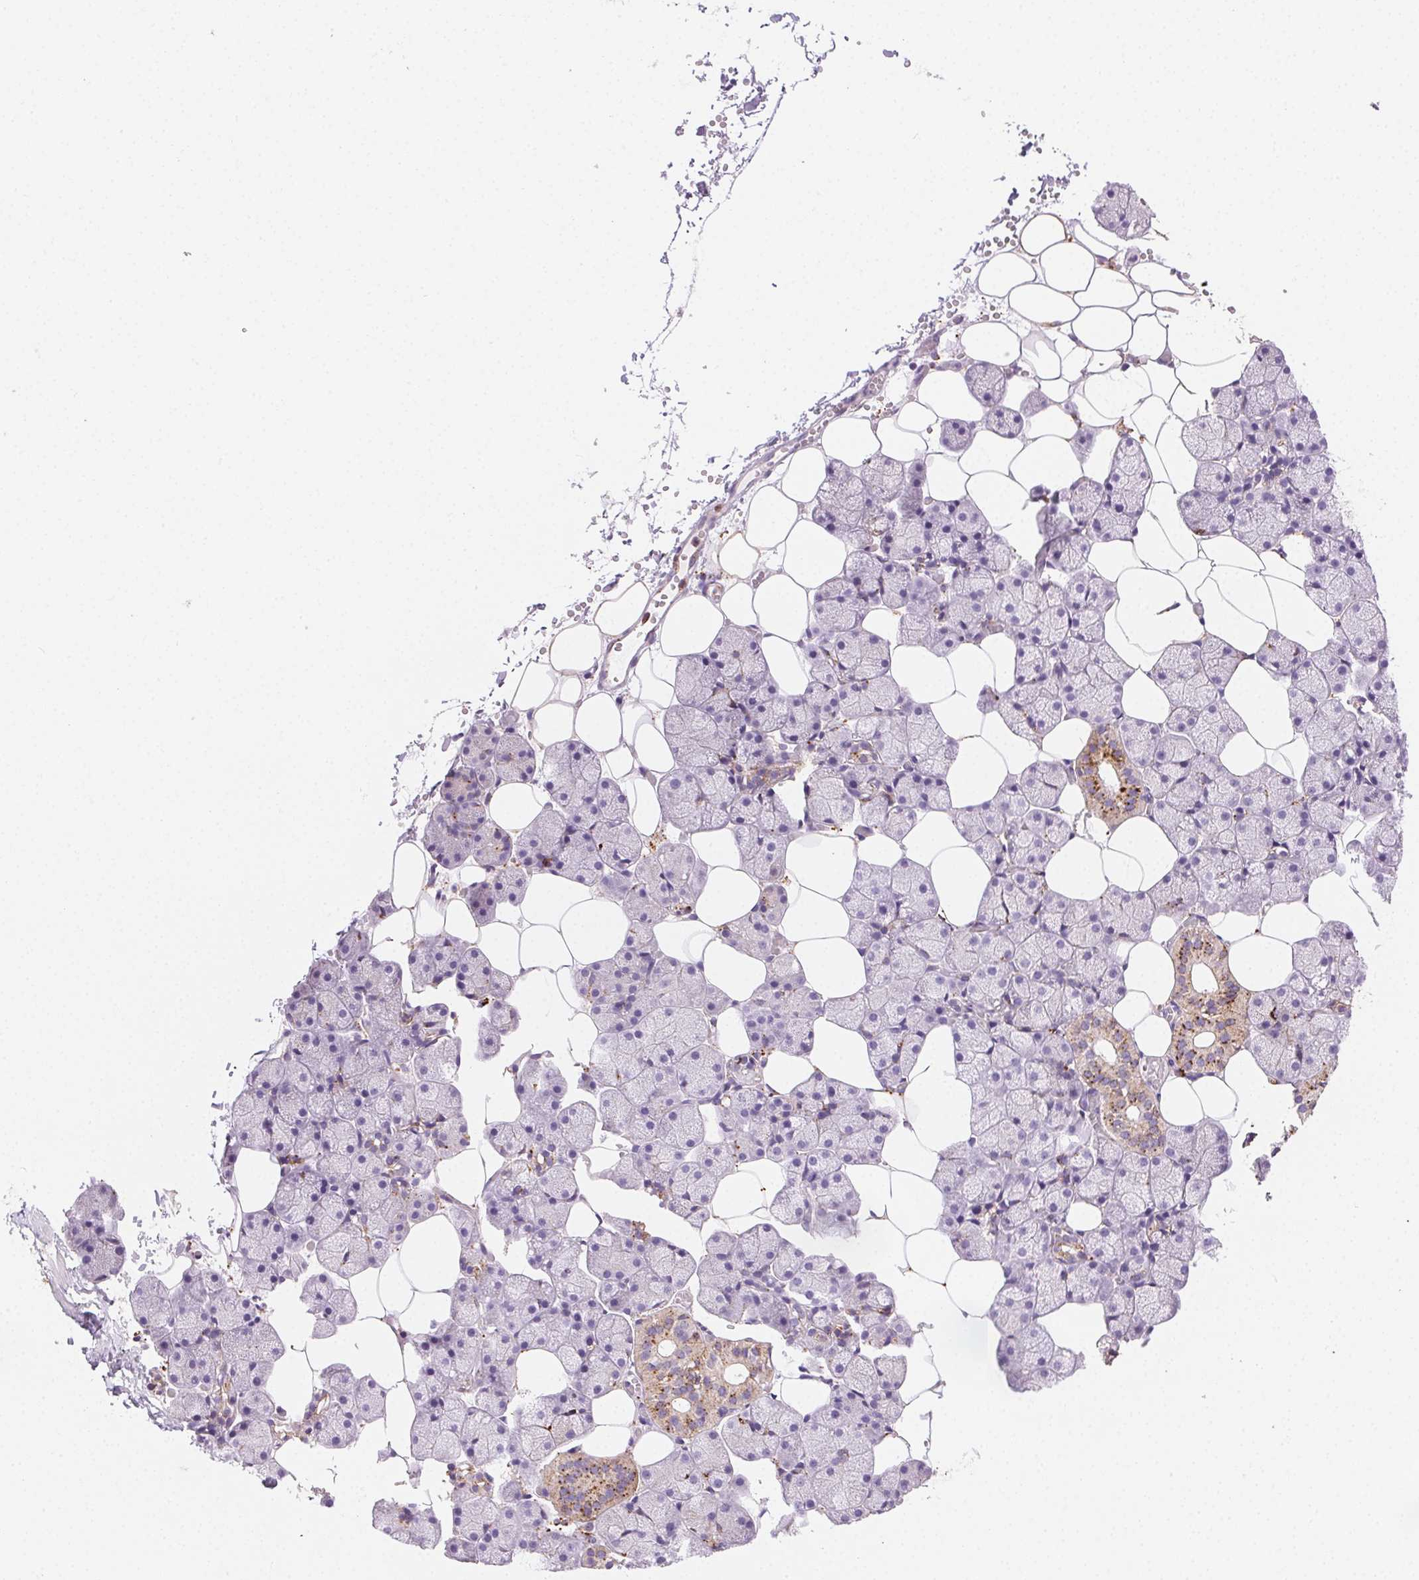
{"staining": {"intensity": "strong", "quantity": "25%-75%", "location": "cytoplasmic/membranous"}, "tissue": "salivary gland", "cell_type": "Glandular cells", "image_type": "normal", "snomed": [{"axis": "morphology", "description": "Normal tissue, NOS"}, {"axis": "topography", "description": "Salivary gland"}], "caption": "Protein staining of benign salivary gland shows strong cytoplasmic/membranous expression in about 25%-75% of glandular cells.", "gene": "SCPEP1", "patient": {"sex": "male", "age": 38}}